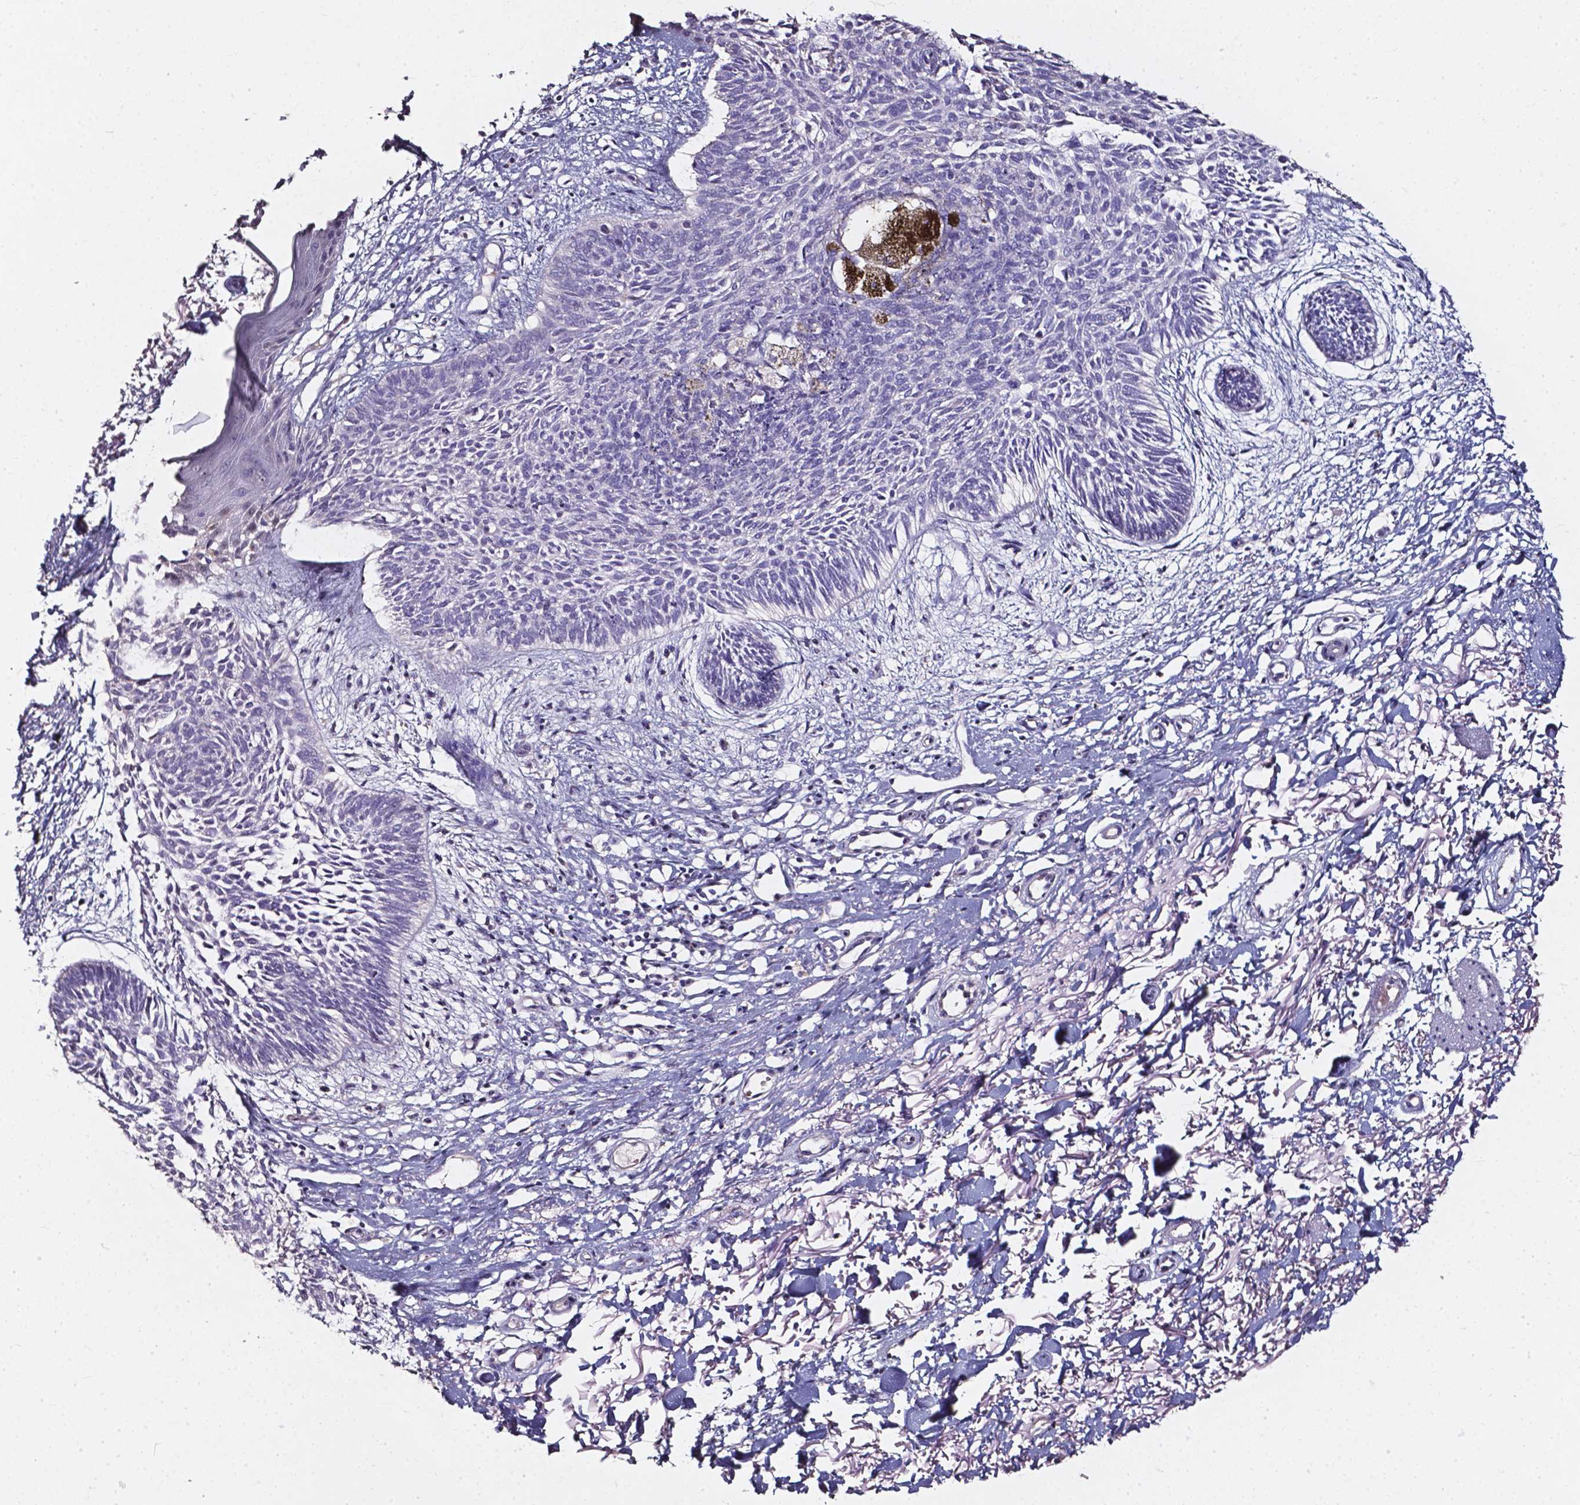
{"staining": {"intensity": "negative", "quantity": "none", "location": "none"}, "tissue": "skin cancer", "cell_type": "Tumor cells", "image_type": "cancer", "snomed": [{"axis": "morphology", "description": "Basal cell carcinoma"}, {"axis": "topography", "description": "Skin"}], "caption": "Skin basal cell carcinoma stained for a protein using immunohistochemistry (IHC) exhibits no expression tumor cells.", "gene": "AKR1B10", "patient": {"sex": "female", "age": 84}}